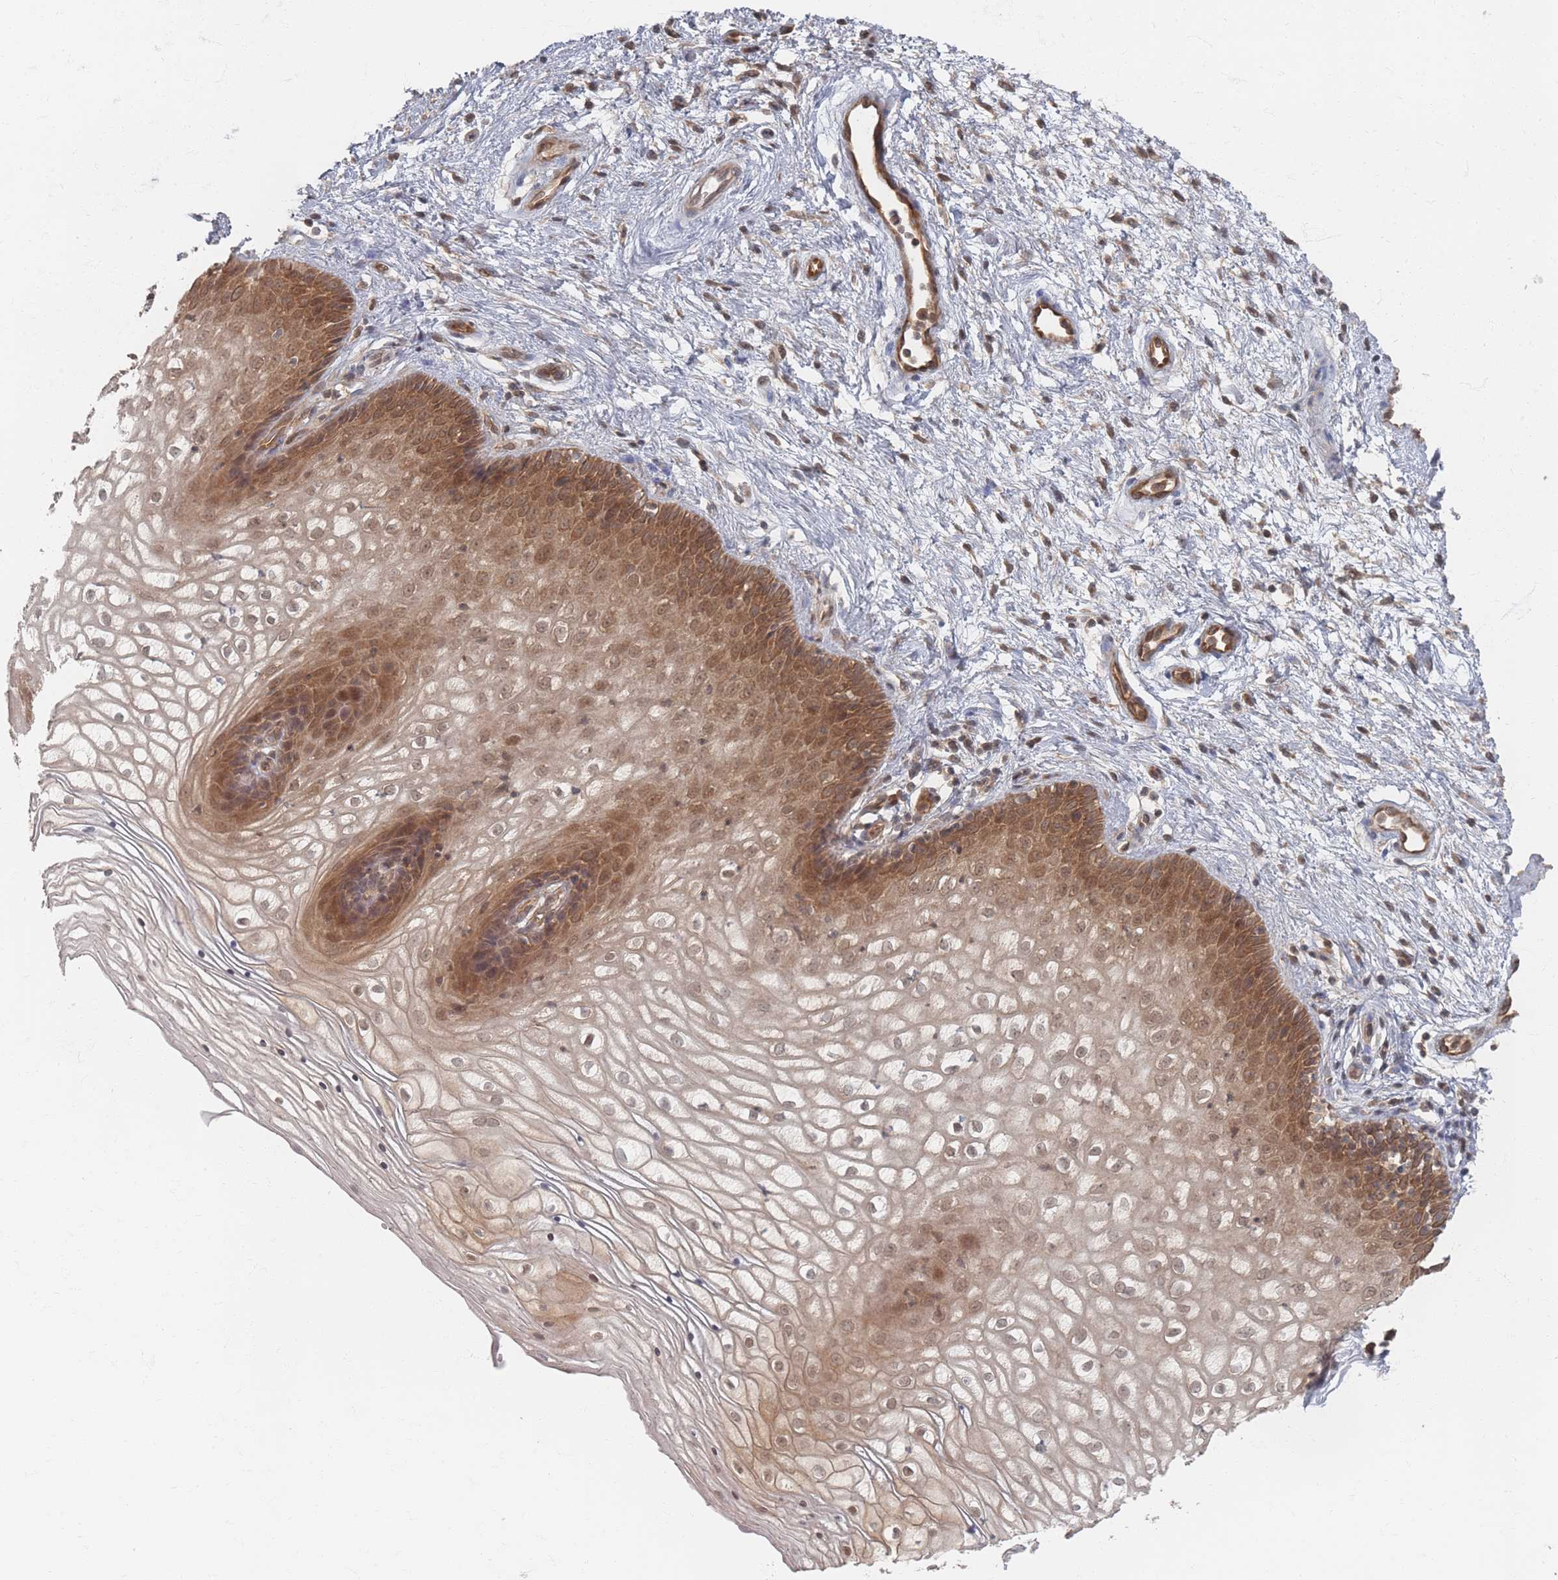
{"staining": {"intensity": "moderate", "quantity": ">75%", "location": "cytoplasmic/membranous,nuclear"}, "tissue": "vagina", "cell_type": "Squamous epithelial cells", "image_type": "normal", "snomed": [{"axis": "morphology", "description": "Normal tissue, NOS"}, {"axis": "topography", "description": "Vagina"}], "caption": "Moderate cytoplasmic/membranous,nuclear protein expression is present in about >75% of squamous epithelial cells in vagina.", "gene": "PSMD9", "patient": {"sex": "female", "age": 34}}